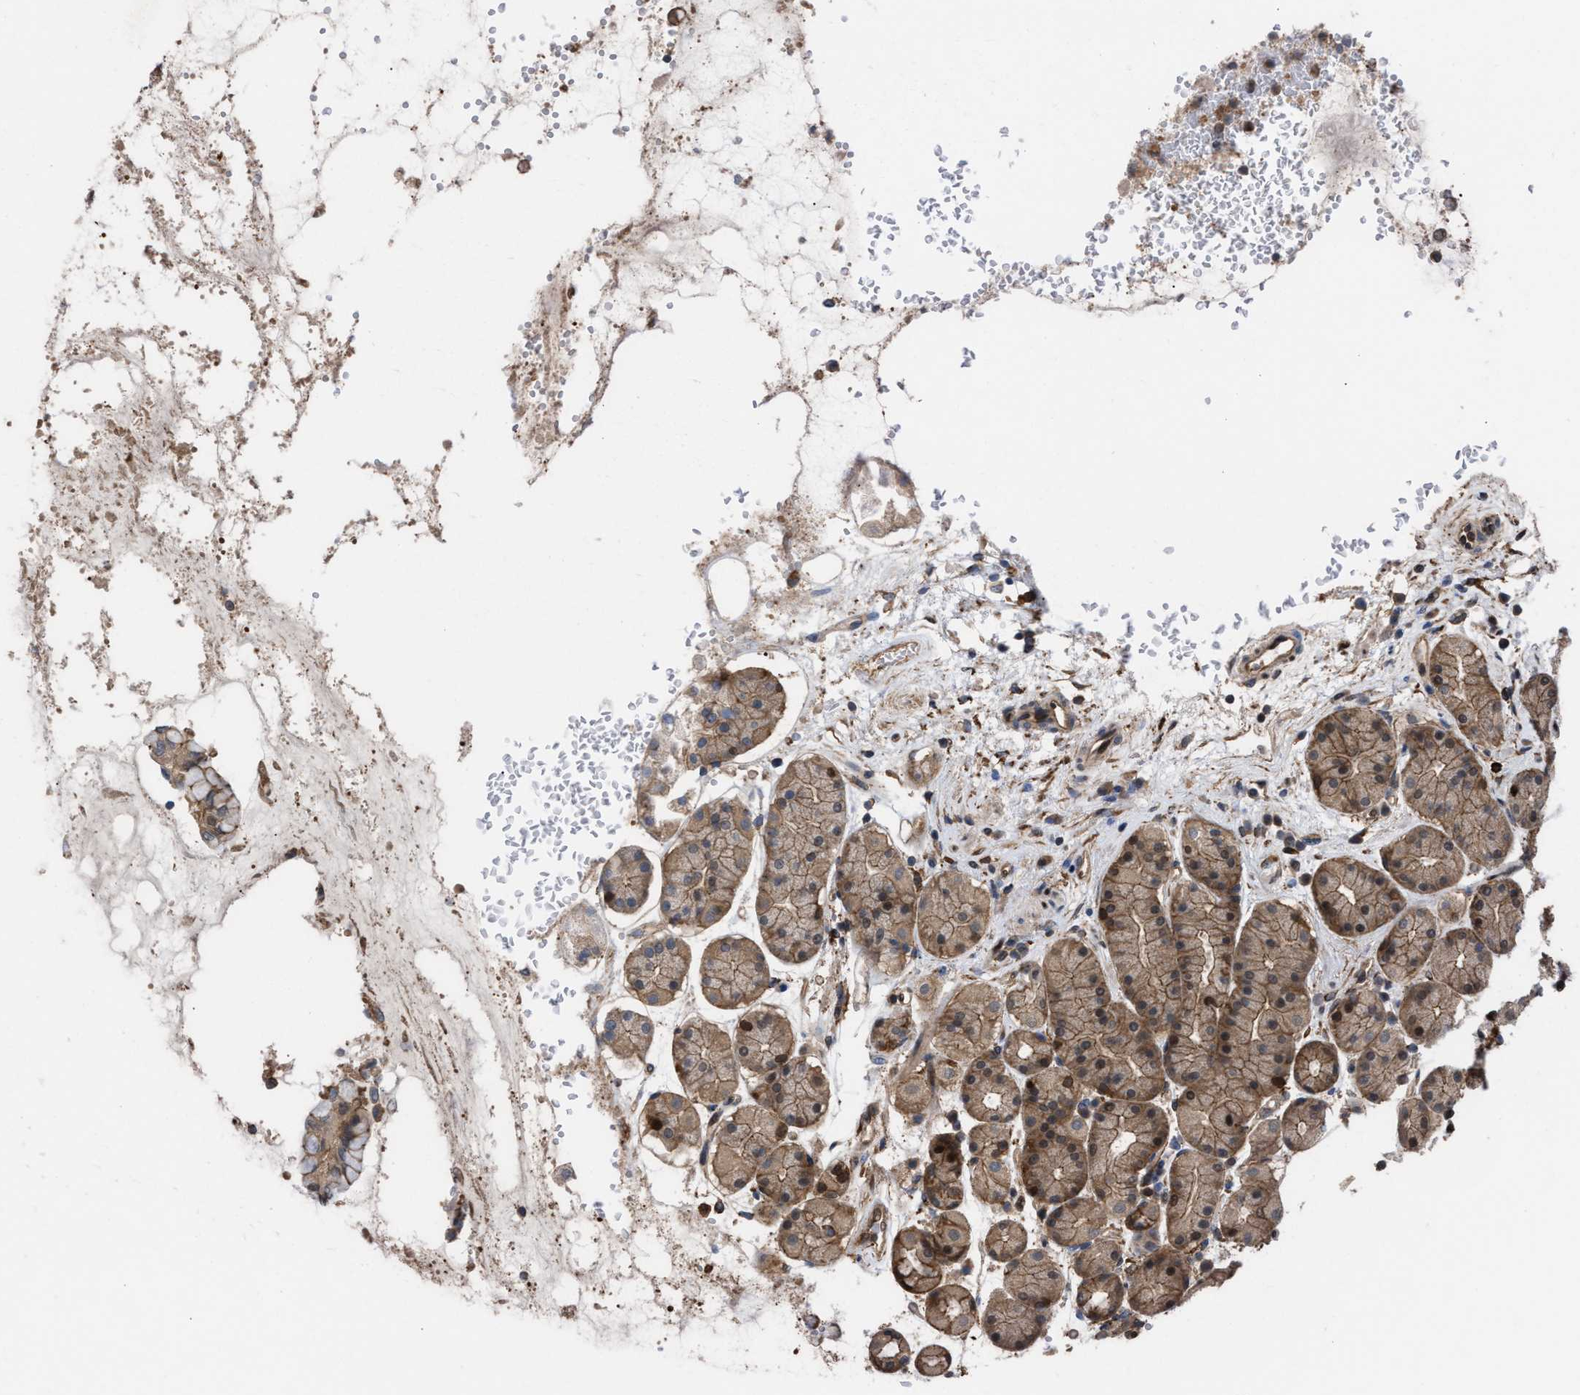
{"staining": {"intensity": "moderate", "quantity": "25%-75%", "location": "cytoplasmic/membranous,nuclear"}, "tissue": "stomach", "cell_type": "Glandular cells", "image_type": "normal", "snomed": [{"axis": "morphology", "description": "Normal tissue, NOS"}, {"axis": "topography", "description": "Stomach"}, {"axis": "topography", "description": "Stomach, lower"}], "caption": "IHC histopathology image of normal stomach stained for a protein (brown), which displays medium levels of moderate cytoplasmic/membranous,nuclear expression in approximately 25%-75% of glandular cells.", "gene": "TP53BP2", "patient": {"sex": "female", "age": 56}}